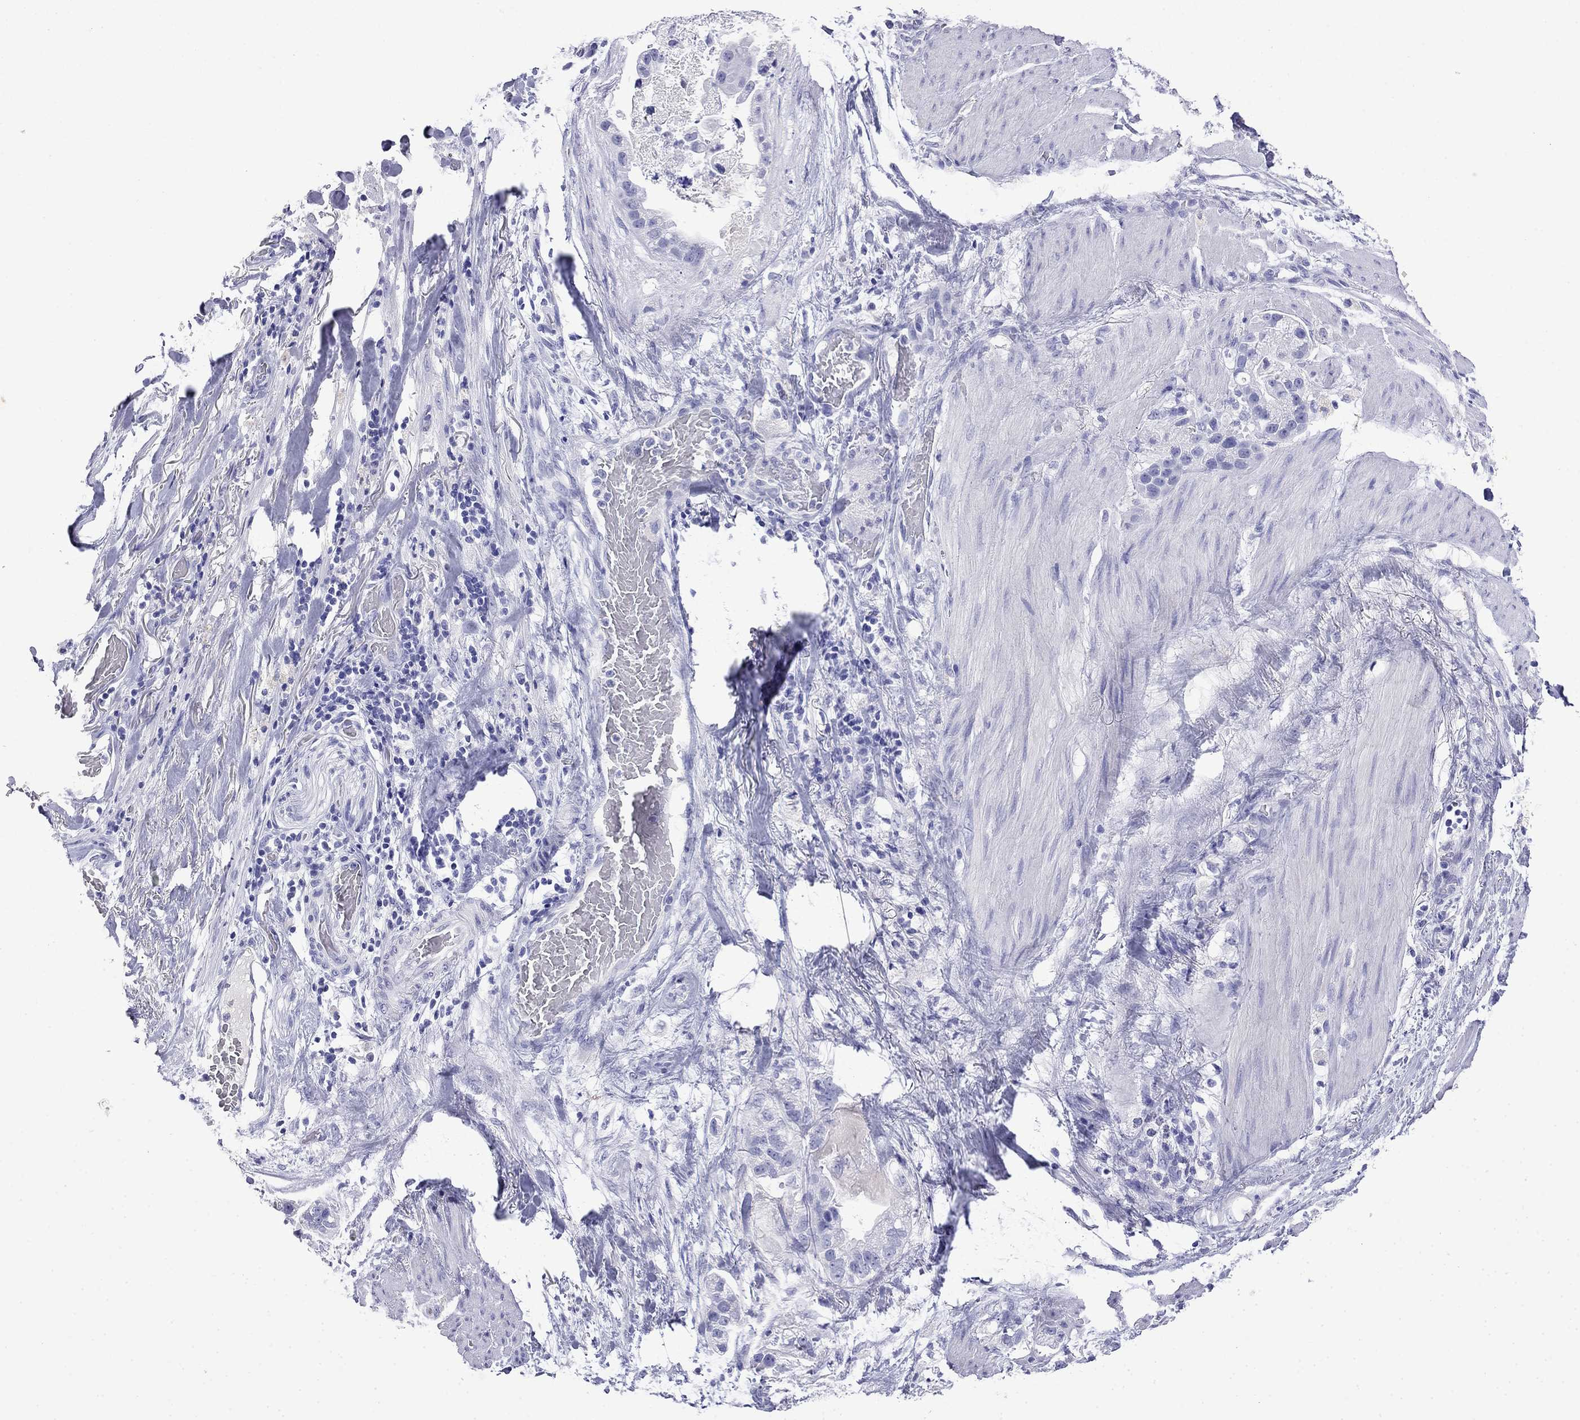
{"staining": {"intensity": "negative", "quantity": "none", "location": "none"}, "tissue": "stomach cancer", "cell_type": "Tumor cells", "image_type": "cancer", "snomed": [{"axis": "morphology", "description": "Adenocarcinoma, NOS"}, {"axis": "topography", "description": "Stomach"}], "caption": "This image is of stomach adenocarcinoma stained with immunohistochemistry to label a protein in brown with the nuclei are counter-stained blue. There is no positivity in tumor cells.", "gene": "MYO15A", "patient": {"sex": "male", "age": 59}}